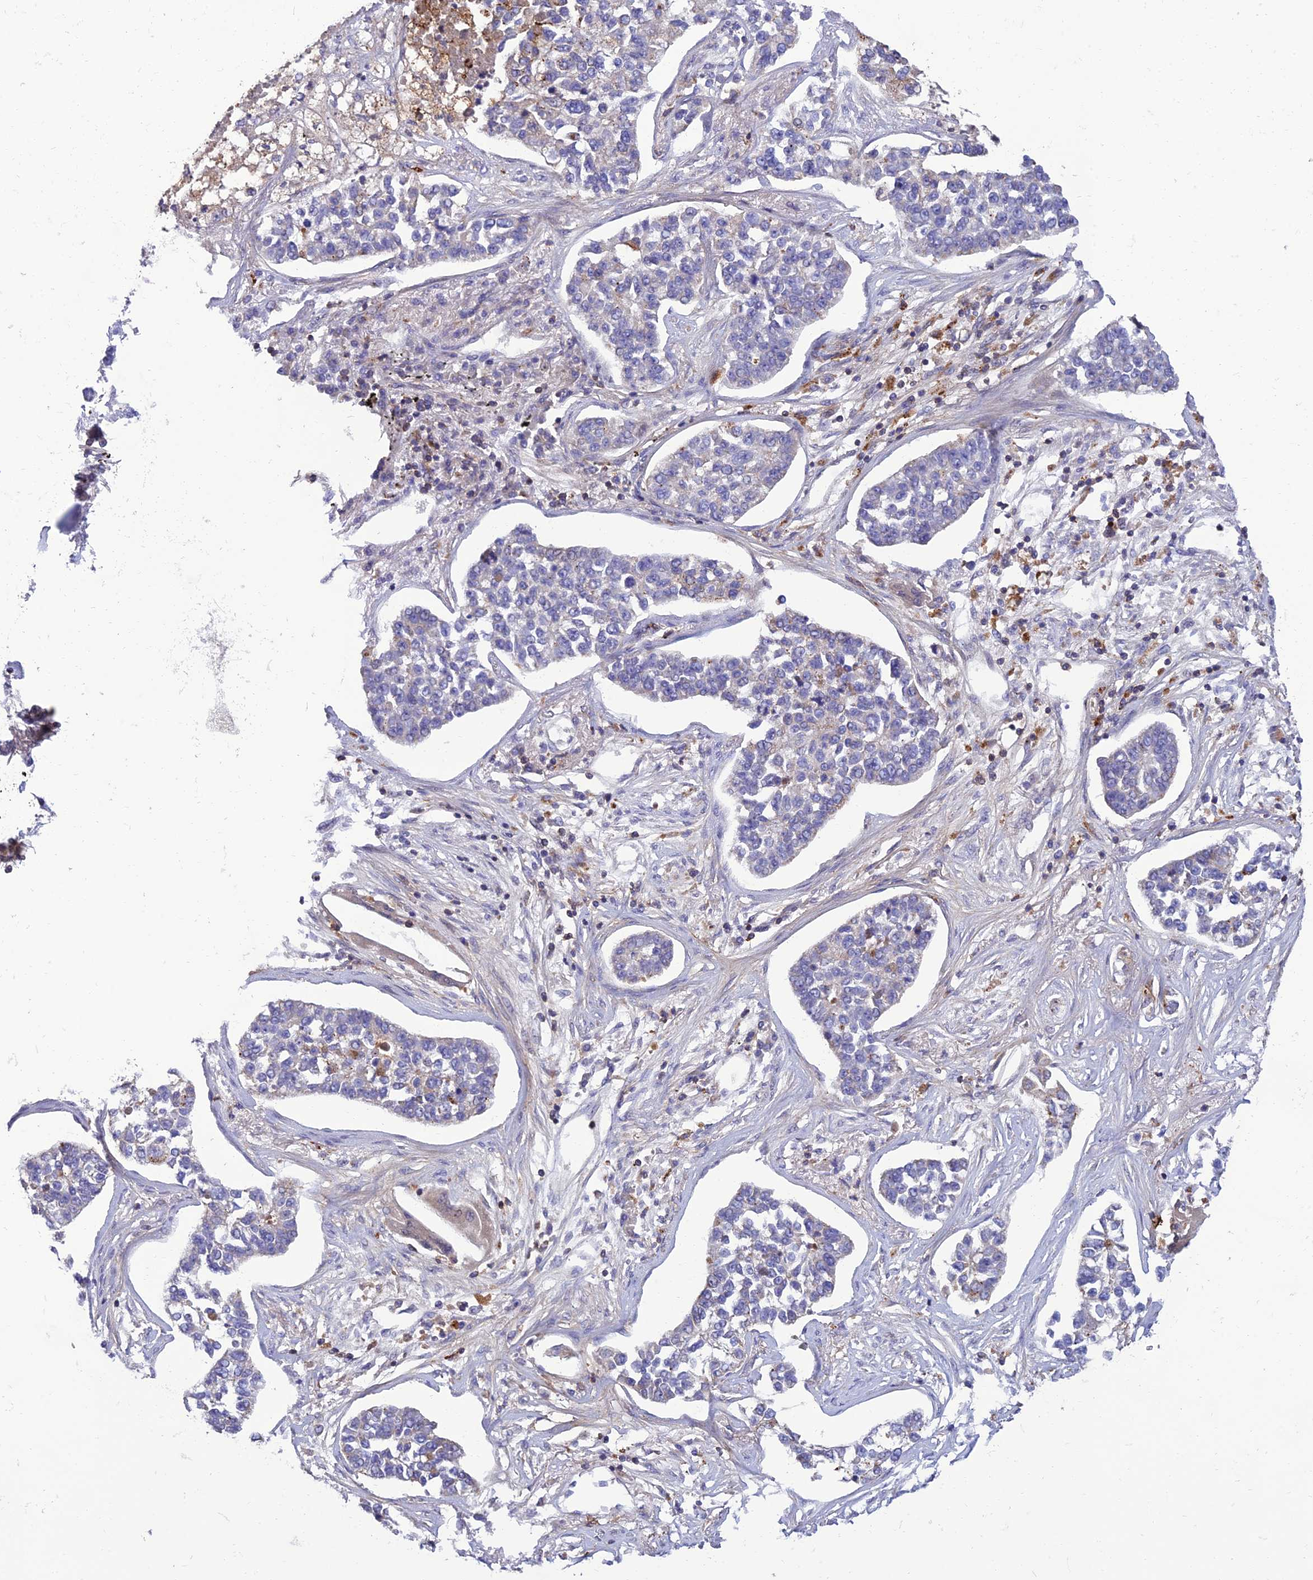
{"staining": {"intensity": "negative", "quantity": "none", "location": "none"}, "tissue": "lung cancer", "cell_type": "Tumor cells", "image_type": "cancer", "snomed": [{"axis": "morphology", "description": "Adenocarcinoma, NOS"}, {"axis": "topography", "description": "Lung"}], "caption": "Image shows no protein staining in tumor cells of lung cancer (adenocarcinoma) tissue. The staining is performed using DAB brown chromogen with nuclei counter-stained in using hematoxylin.", "gene": "IRAK3", "patient": {"sex": "male", "age": 49}}